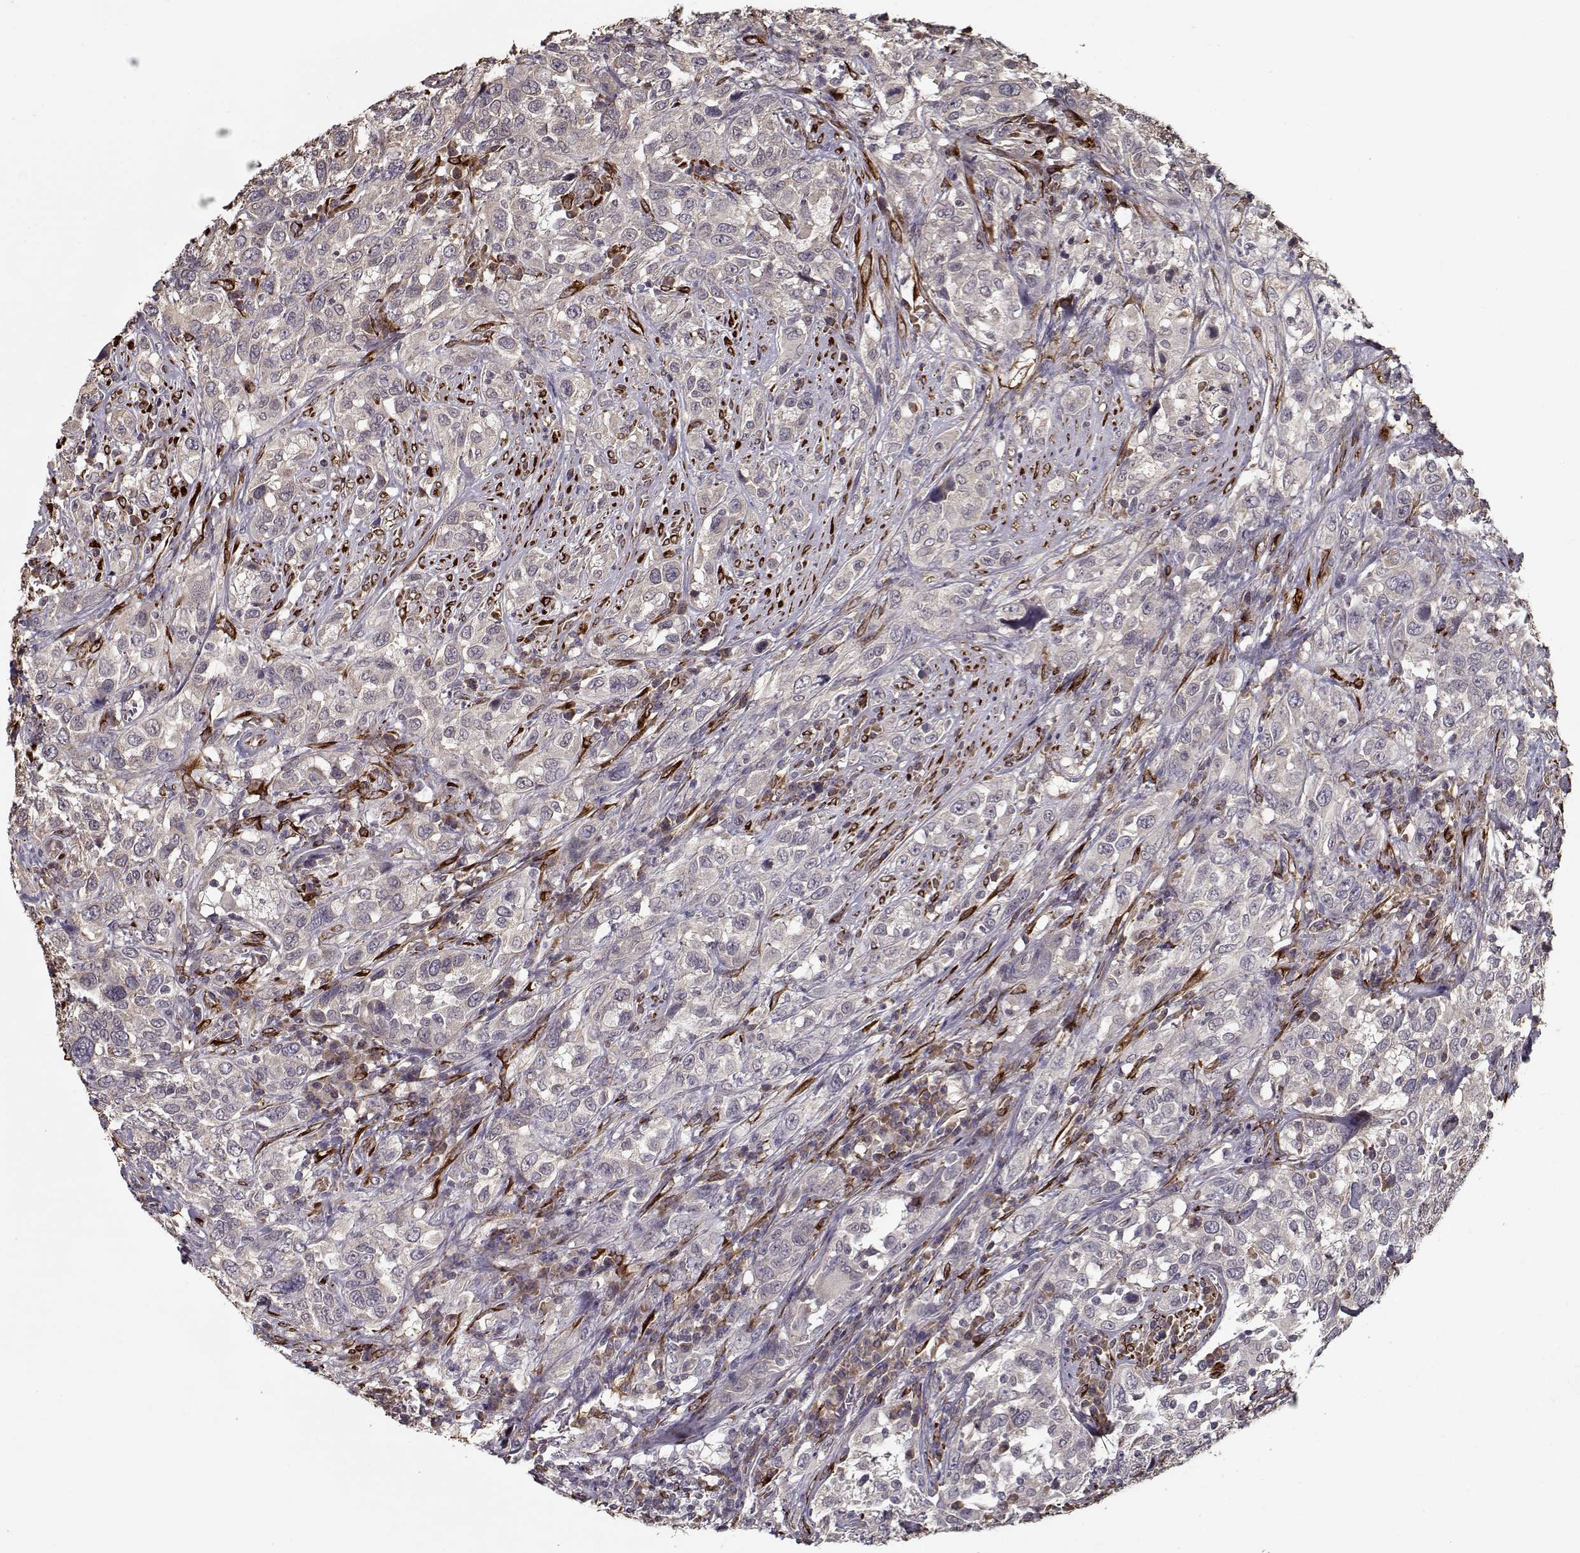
{"staining": {"intensity": "negative", "quantity": "none", "location": "none"}, "tissue": "urothelial cancer", "cell_type": "Tumor cells", "image_type": "cancer", "snomed": [{"axis": "morphology", "description": "Urothelial carcinoma, NOS"}, {"axis": "morphology", "description": "Urothelial carcinoma, High grade"}, {"axis": "topography", "description": "Urinary bladder"}], "caption": "Protein analysis of transitional cell carcinoma demonstrates no significant expression in tumor cells.", "gene": "IMMP1L", "patient": {"sex": "female", "age": 64}}